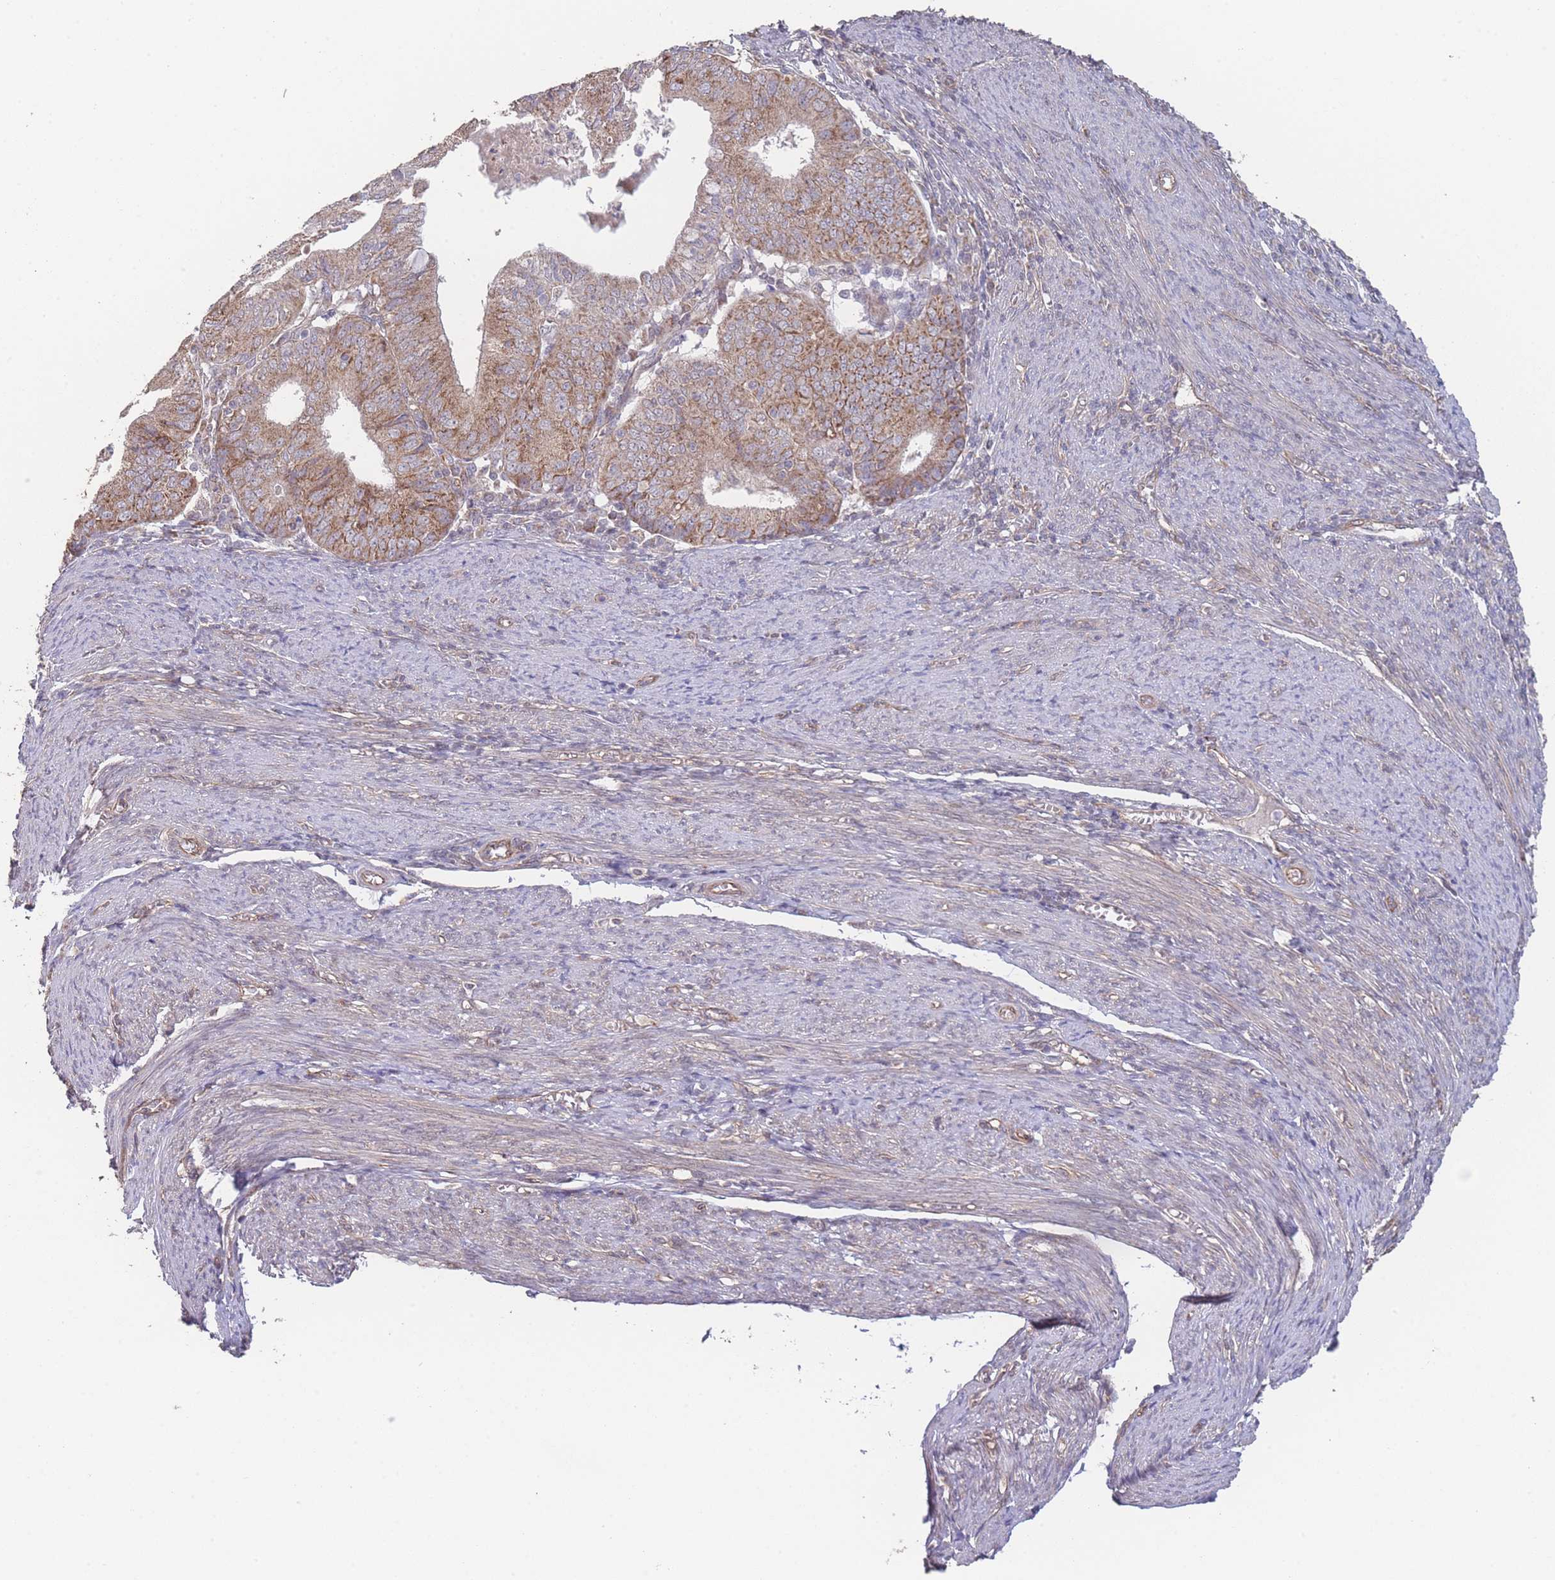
{"staining": {"intensity": "moderate", "quantity": ">75%", "location": "cytoplasmic/membranous"}, "tissue": "endometrial cancer", "cell_type": "Tumor cells", "image_type": "cancer", "snomed": [{"axis": "morphology", "description": "Adenocarcinoma, NOS"}, {"axis": "topography", "description": "Endometrium"}], "caption": "This is an image of immunohistochemistry staining of endometrial cancer (adenocarcinoma), which shows moderate staining in the cytoplasmic/membranous of tumor cells.", "gene": "PXMP4", "patient": {"sex": "female", "age": 57}}